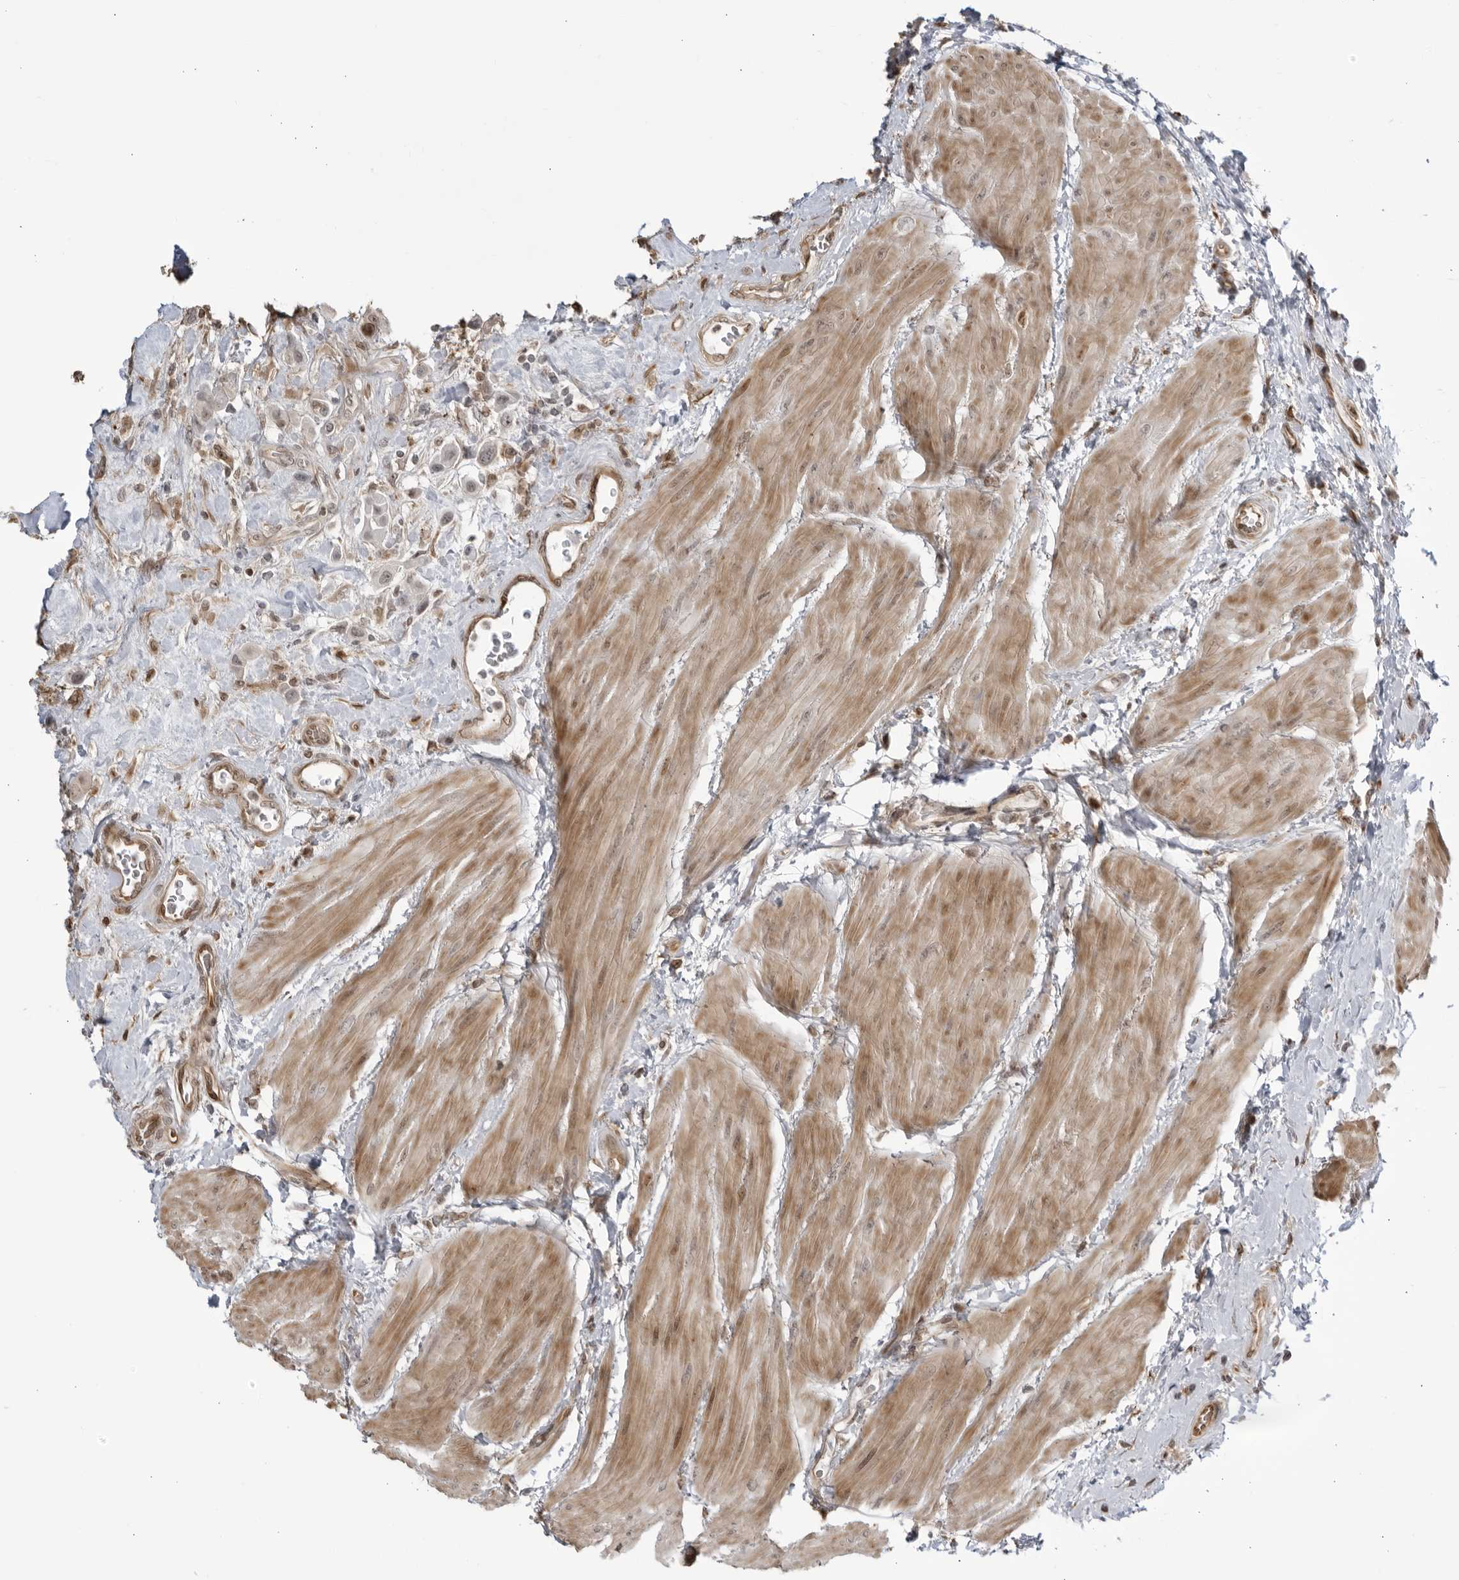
{"staining": {"intensity": "weak", "quantity": ">75%", "location": "nuclear"}, "tissue": "urothelial cancer", "cell_type": "Tumor cells", "image_type": "cancer", "snomed": [{"axis": "morphology", "description": "Urothelial carcinoma, High grade"}, {"axis": "topography", "description": "Urinary bladder"}], "caption": "Weak nuclear staining for a protein is seen in approximately >75% of tumor cells of urothelial cancer using immunohistochemistry.", "gene": "TCF21", "patient": {"sex": "male", "age": 50}}